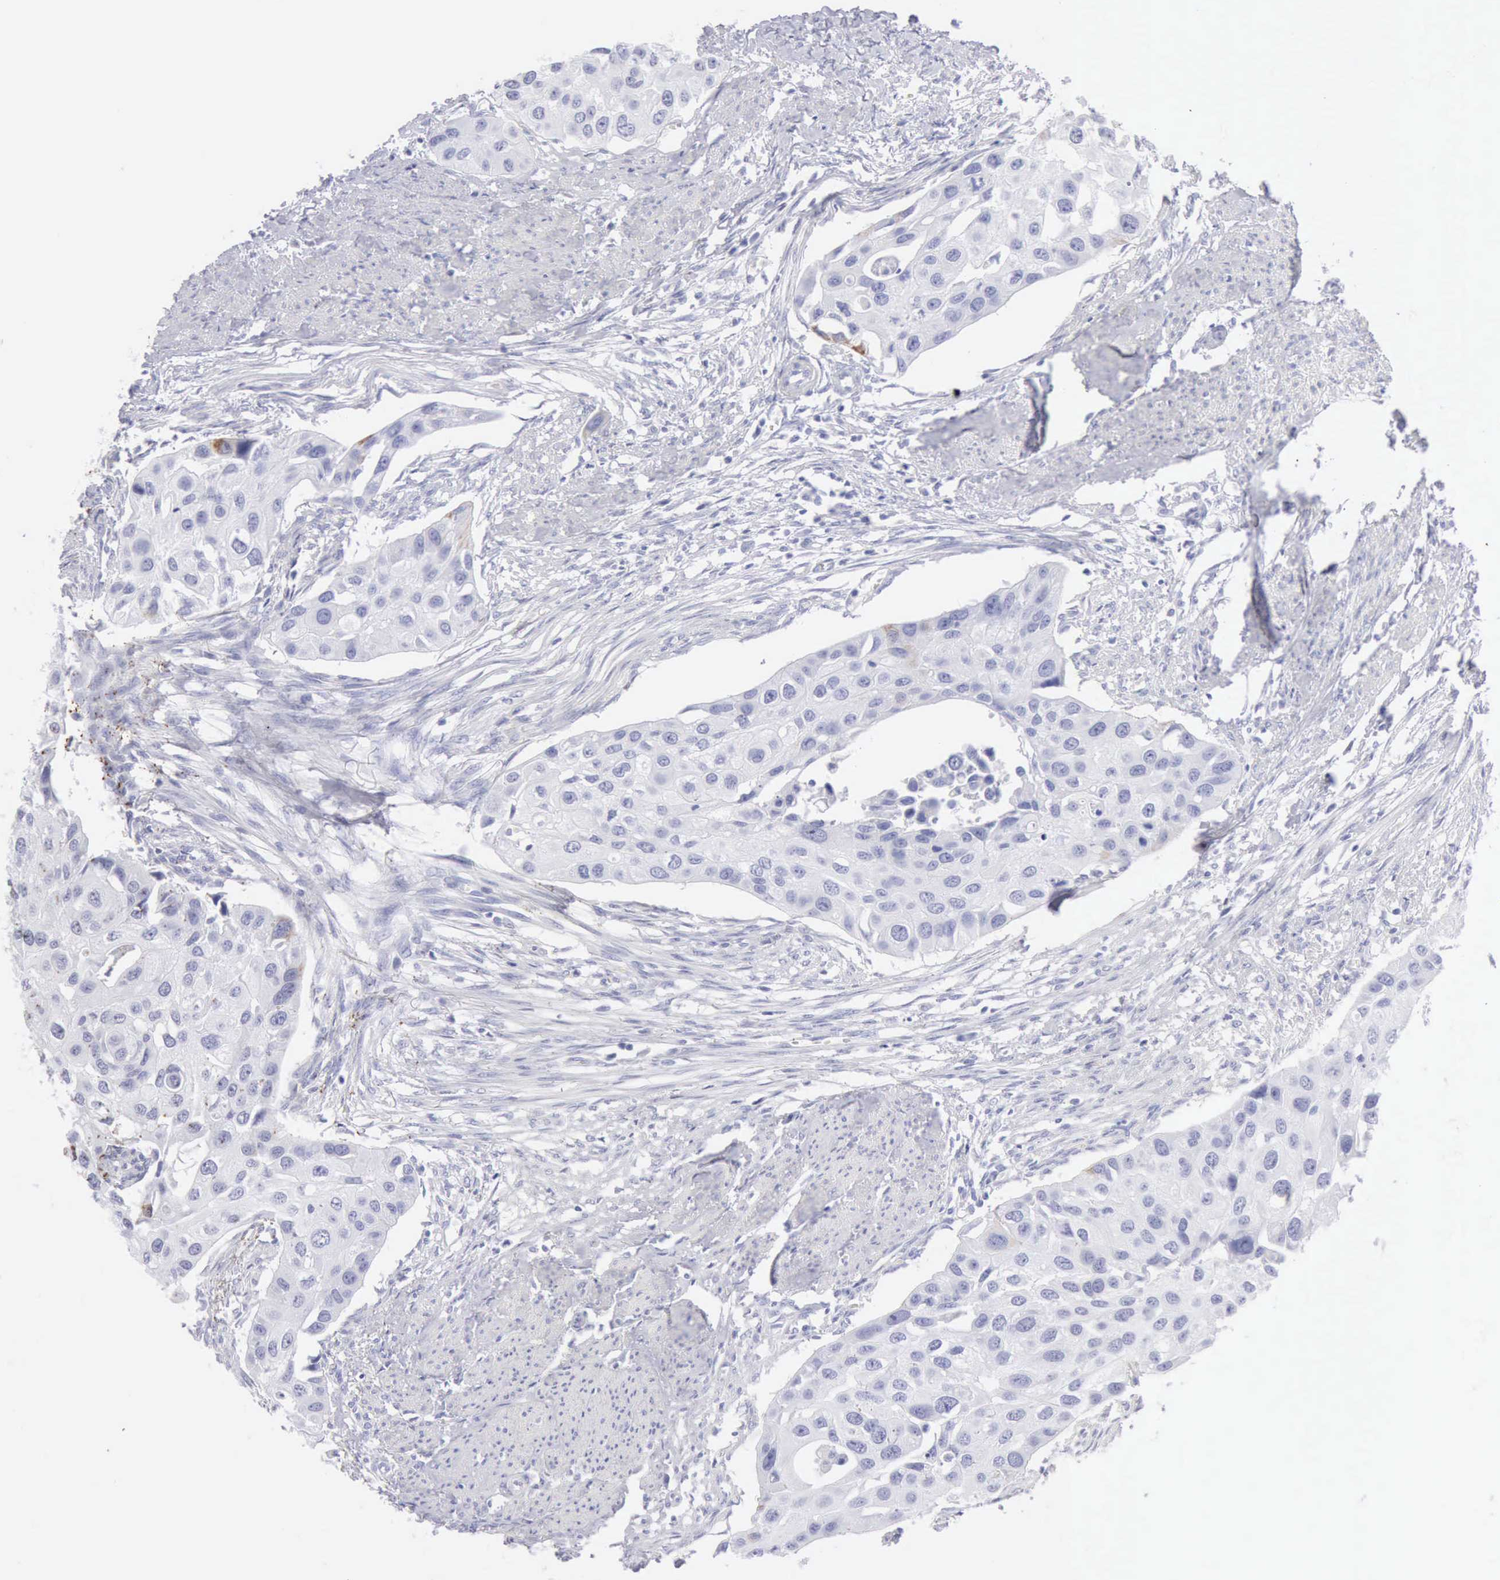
{"staining": {"intensity": "negative", "quantity": "none", "location": "none"}, "tissue": "urothelial cancer", "cell_type": "Tumor cells", "image_type": "cancer", "snomed": [{"axis": "morphology", "description": "Urothelial carcinoma, High grade"}, {"axis": "topography", "description": "Urinary bladder"}], "caption": "High magnification brightfield microscopy of urothelial cancer stained with DAB (3,3'-diaminobenzidine) (brown) and counterstained with hematoxylin (blue): tumor cells show no significant positivity.", "gene": "KRT5", "patient": {"sex": "male", "age": 55}}